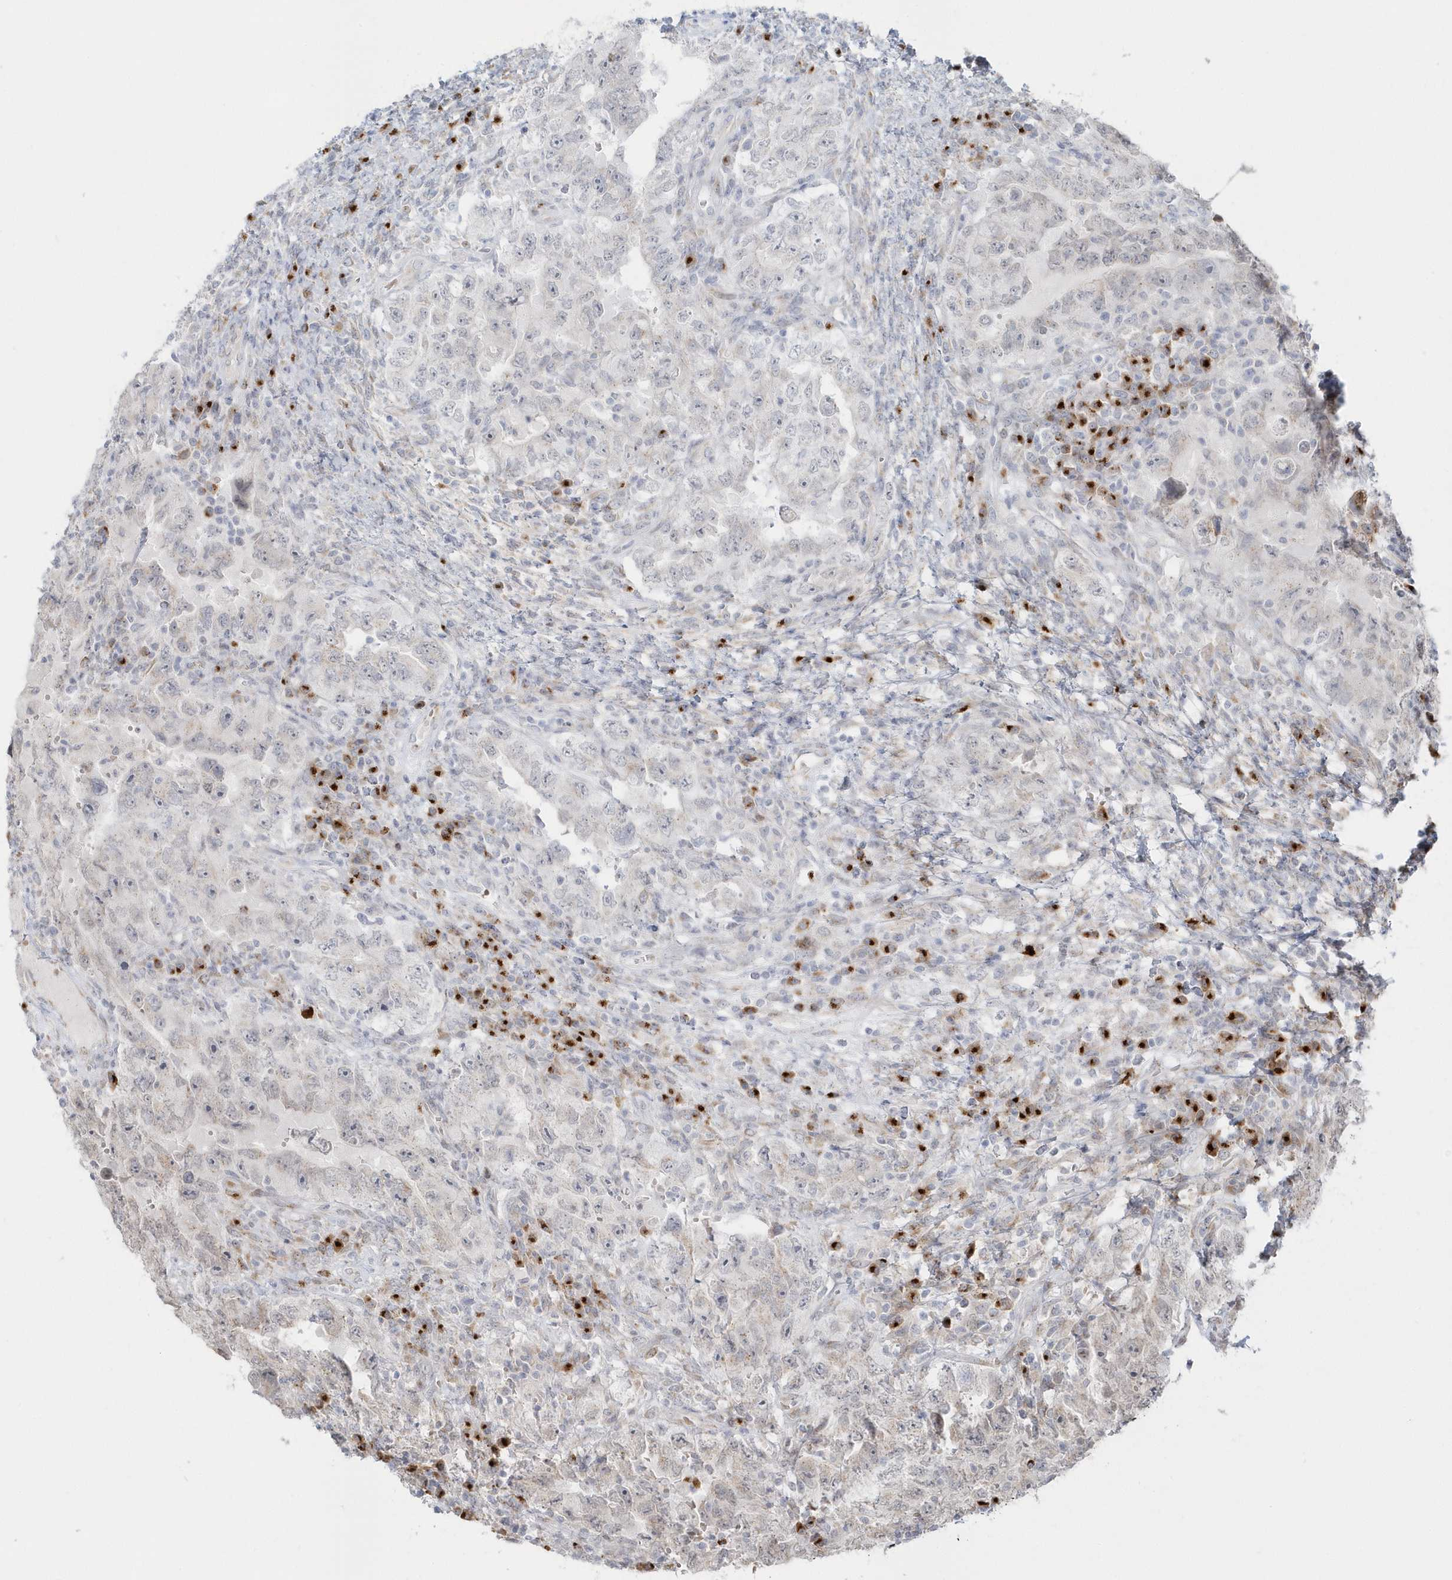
{"staining": {"intensity": "negative", "quantity": "none", "location": "none"}, "tissue": "testis cancer", "cell_type": "Tumor cells", "image_type": "cancer", "snomed": [{"axis": "morphology", "description": "Carcinoma, Embryonal, NOS"}, {"axis": "topography", "description": "Testis"}], "caption": "IHC of human embryonal carcinoma (testis) displays no staining in tumor cells.", "gene": "DHFR", "patient": {"sex": "male", "age": 26}}